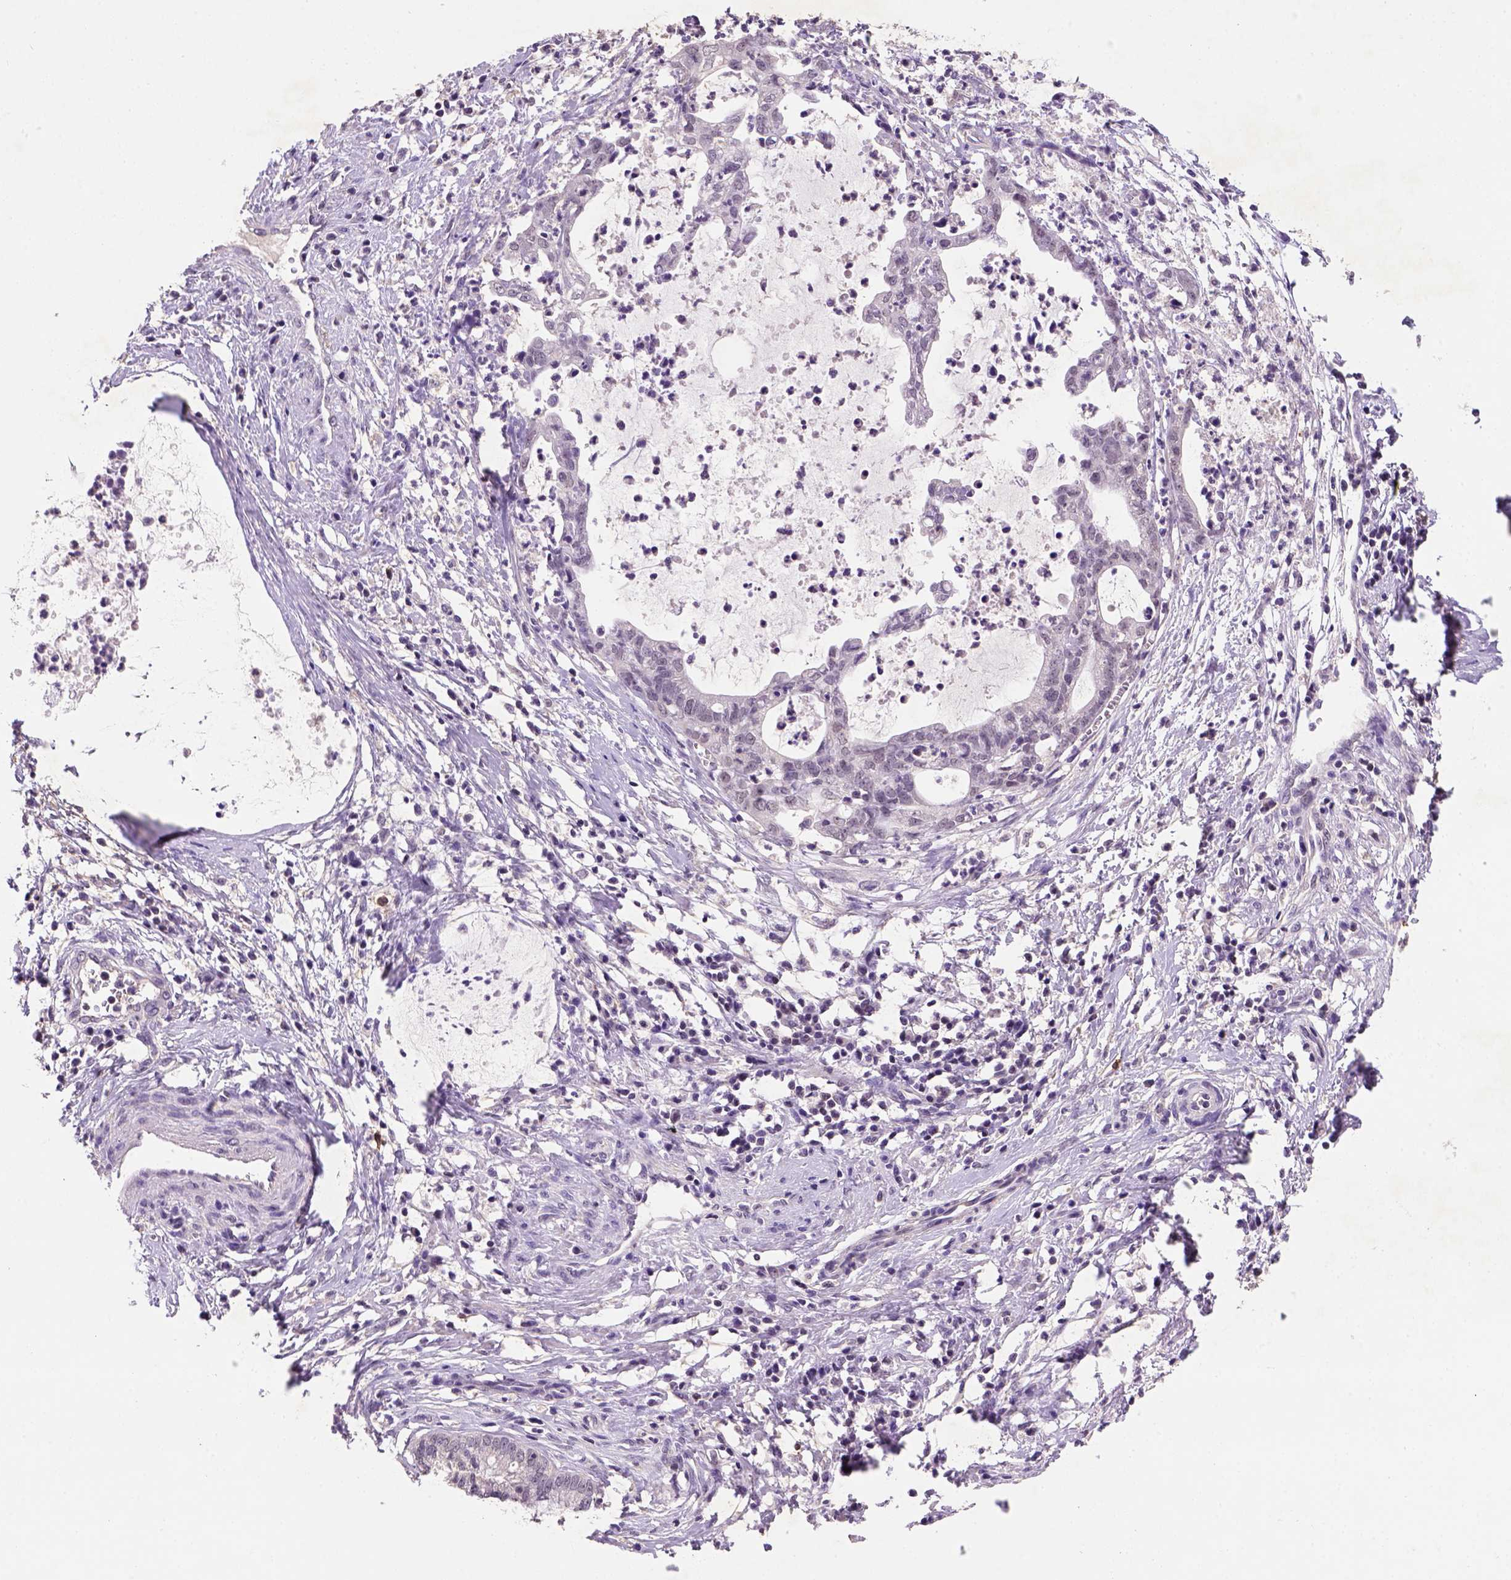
{"staining": {"intensity": "weak", "quantity": ">75%", "location": "cytoplasmic/membranous,nuclear"}, "tissue": "cervical cancer", "cell_type": "Tumor cells", "image_type": "cancer", "snomed": [{"axis": "morphology", "description": "Normal tissue, NOS"}, {"axis": "morphology", "description": "Adenocarcinoma, NOS"}, {"axis": "topography", "description": "Cervix"}], "caption": "Human cervical adenocarcinoma stained with a protein marker reveals weak staining in tumor cells.", "gene": "SCML4", "patient": {"sex": "female", "age": 38}}